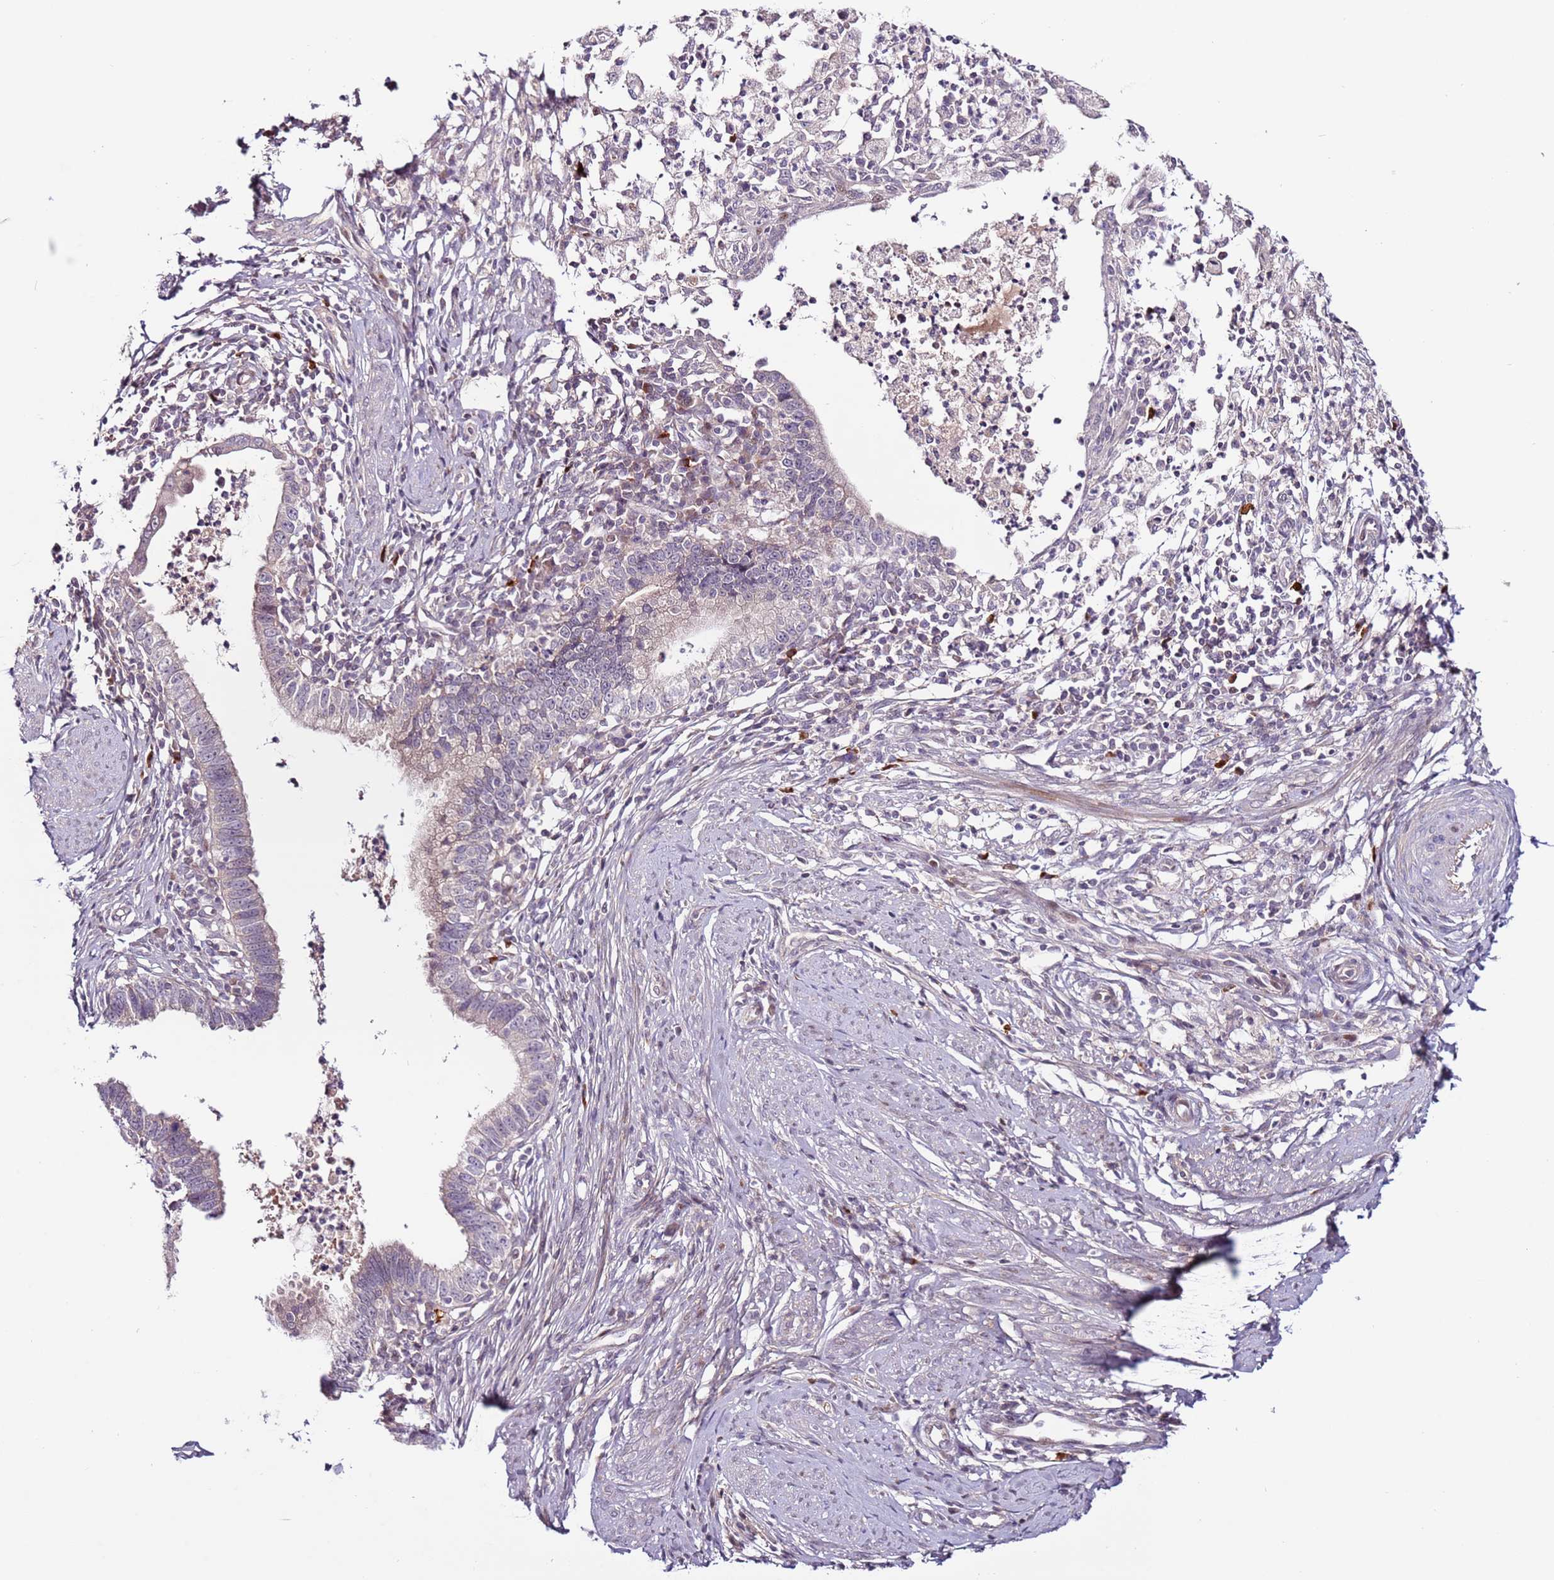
{"staining": {"intensity": "negative", "quantity": "none", "location": "none"}, "tissue": "cervical cancer", "cell_type": "Tumor cells", "image_type": "cancer", "snomed": [{"axis": "morphology", "description": "Adenocarcinoma, NOS"}, {"axis": "topography", "description": "Cervix"}], "caption": "Tumor cells show no significant protein positivity in adenocarcinoma (cervical). (DAB IHC, high magnification).", "gene": "MTG2", "patient": {"sex": "female", "age": 36}}